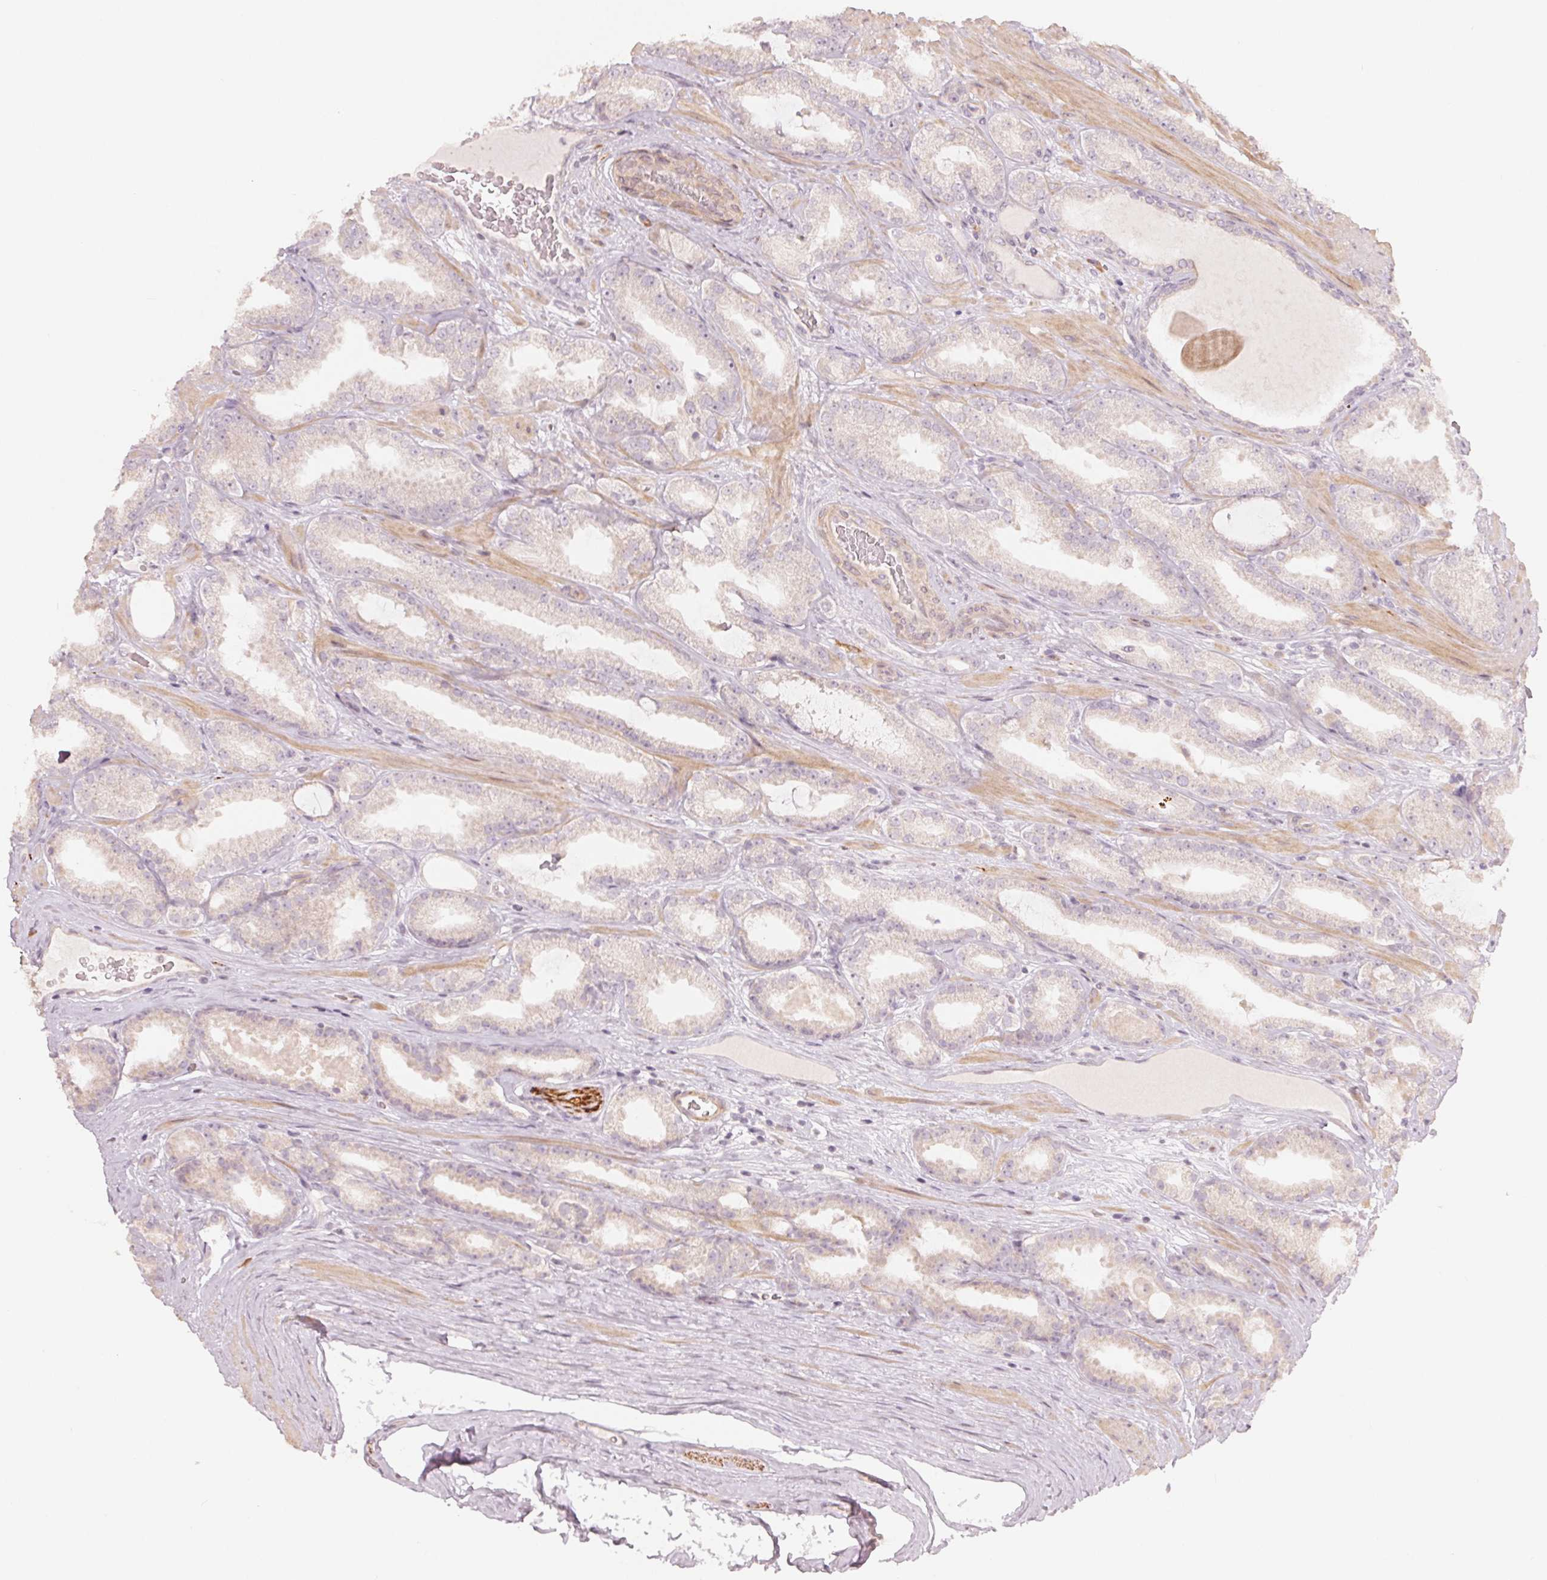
{"staining": {"intensity": "negative", "quantity": "none", "location": "none"}, "tissue": "prostate cancer", "cell_type": "Tumor cells", "image_type": "cancer", "snomed": [{"axis": "morphology", "description": "Adenocarcinoma, Low grade"}, {"axis": "topography", "description": "Prostate"}], "caption": "A histopathology image of human prostate adenocarcinoma (low-grade) is negative for staining in tumor cells.", "gene": "DENND2C", "patient": {"sex": "male", "age": 61}}